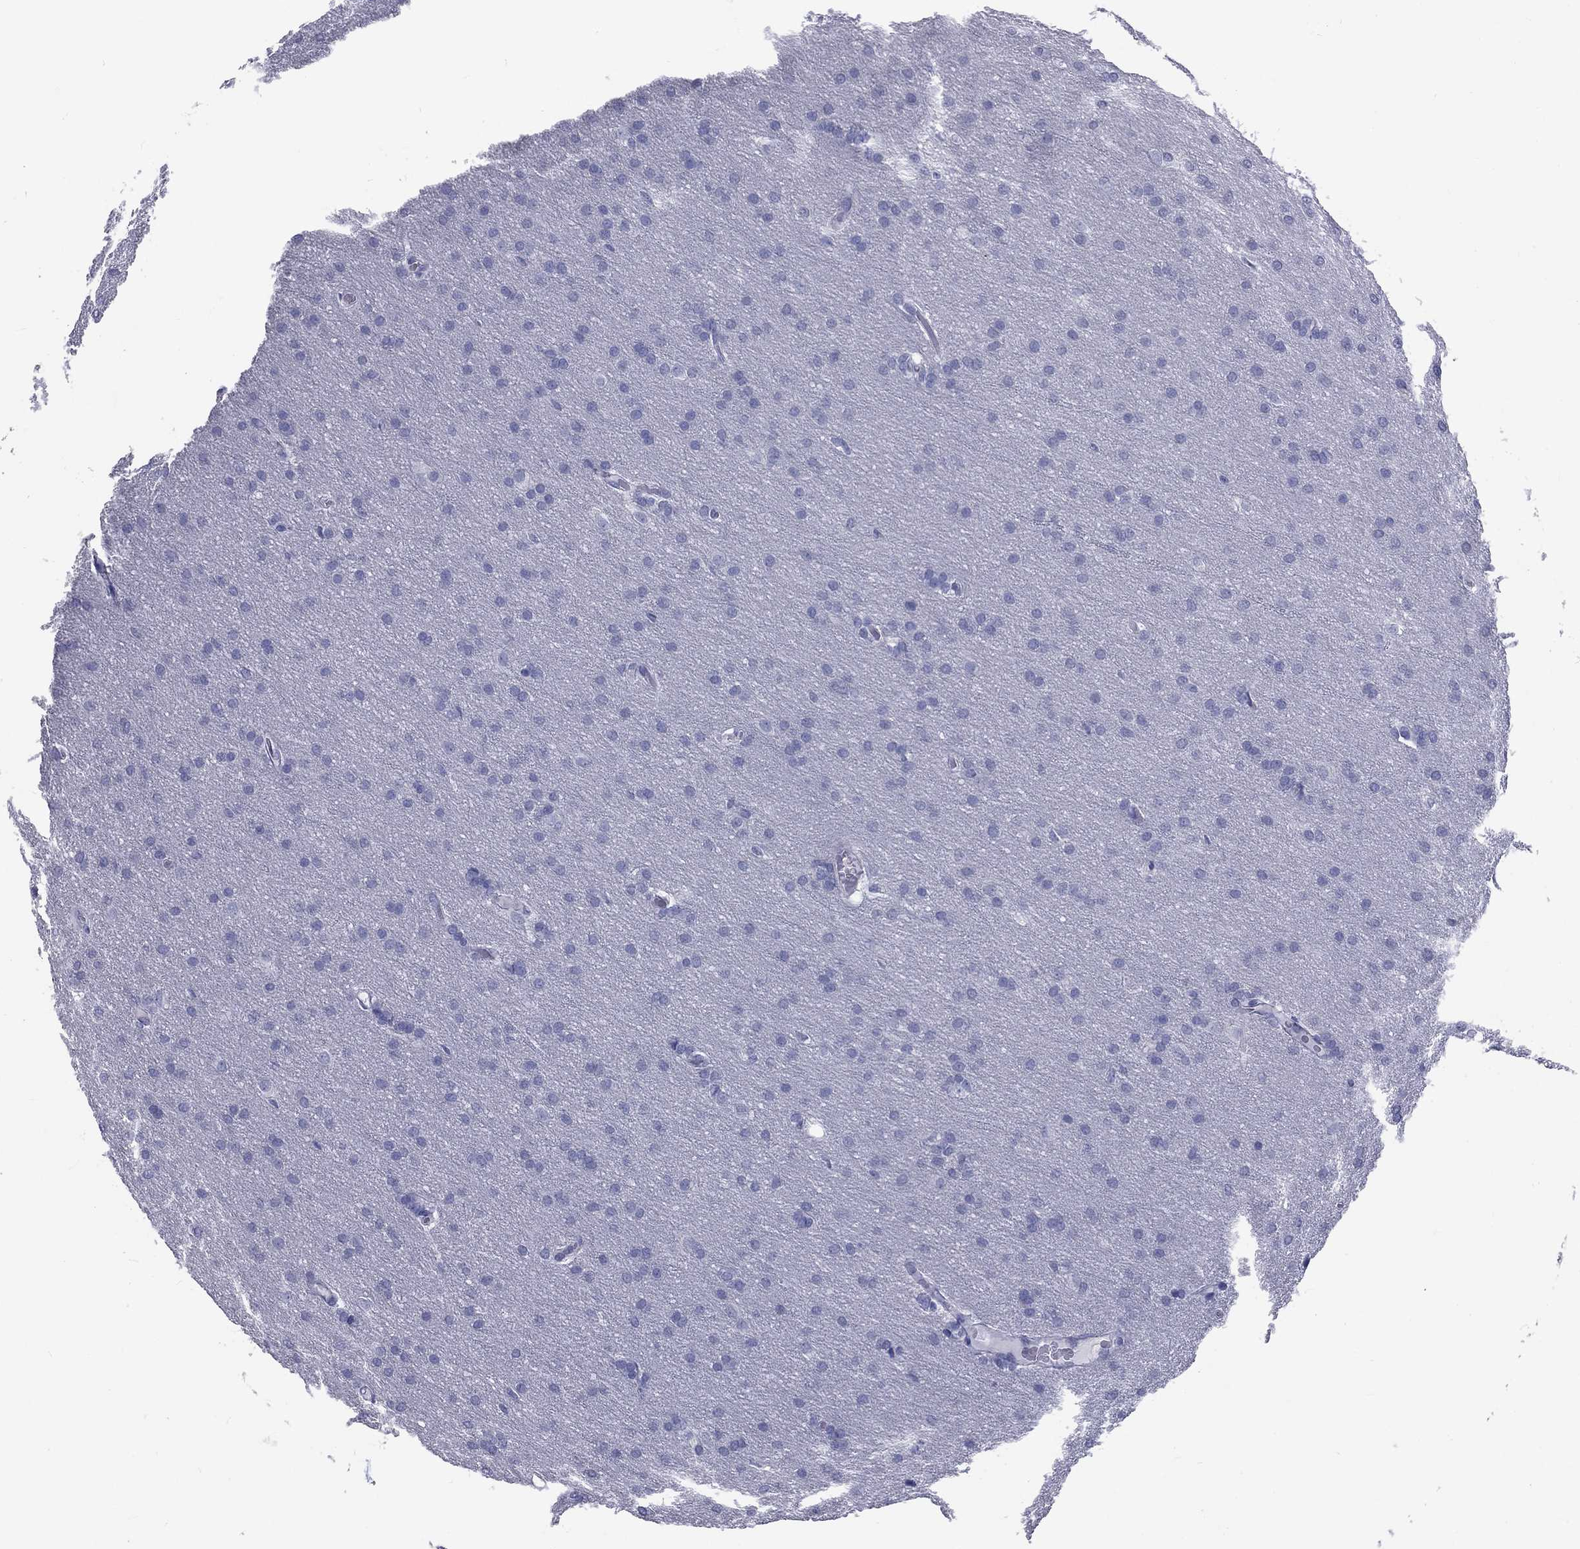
{"staining": {"intensity": "negative", "quantity": "none", "location": "none"}, "tissue": "glioma", "cell_type": "Tumor cells", "image_type": "cancer", "snomed": [{"axis": "morphology", "description": "Glioma, malignant, Low grade"}, {"axis": "topography", "description": "Brain"}], "caption": "Immunohistochemistry (IHC) of malignant low-grade glioma reveals no positivity in tumor cells.", "gene": "DNALI1", "patient": {"sex": "female", "age": 32}}